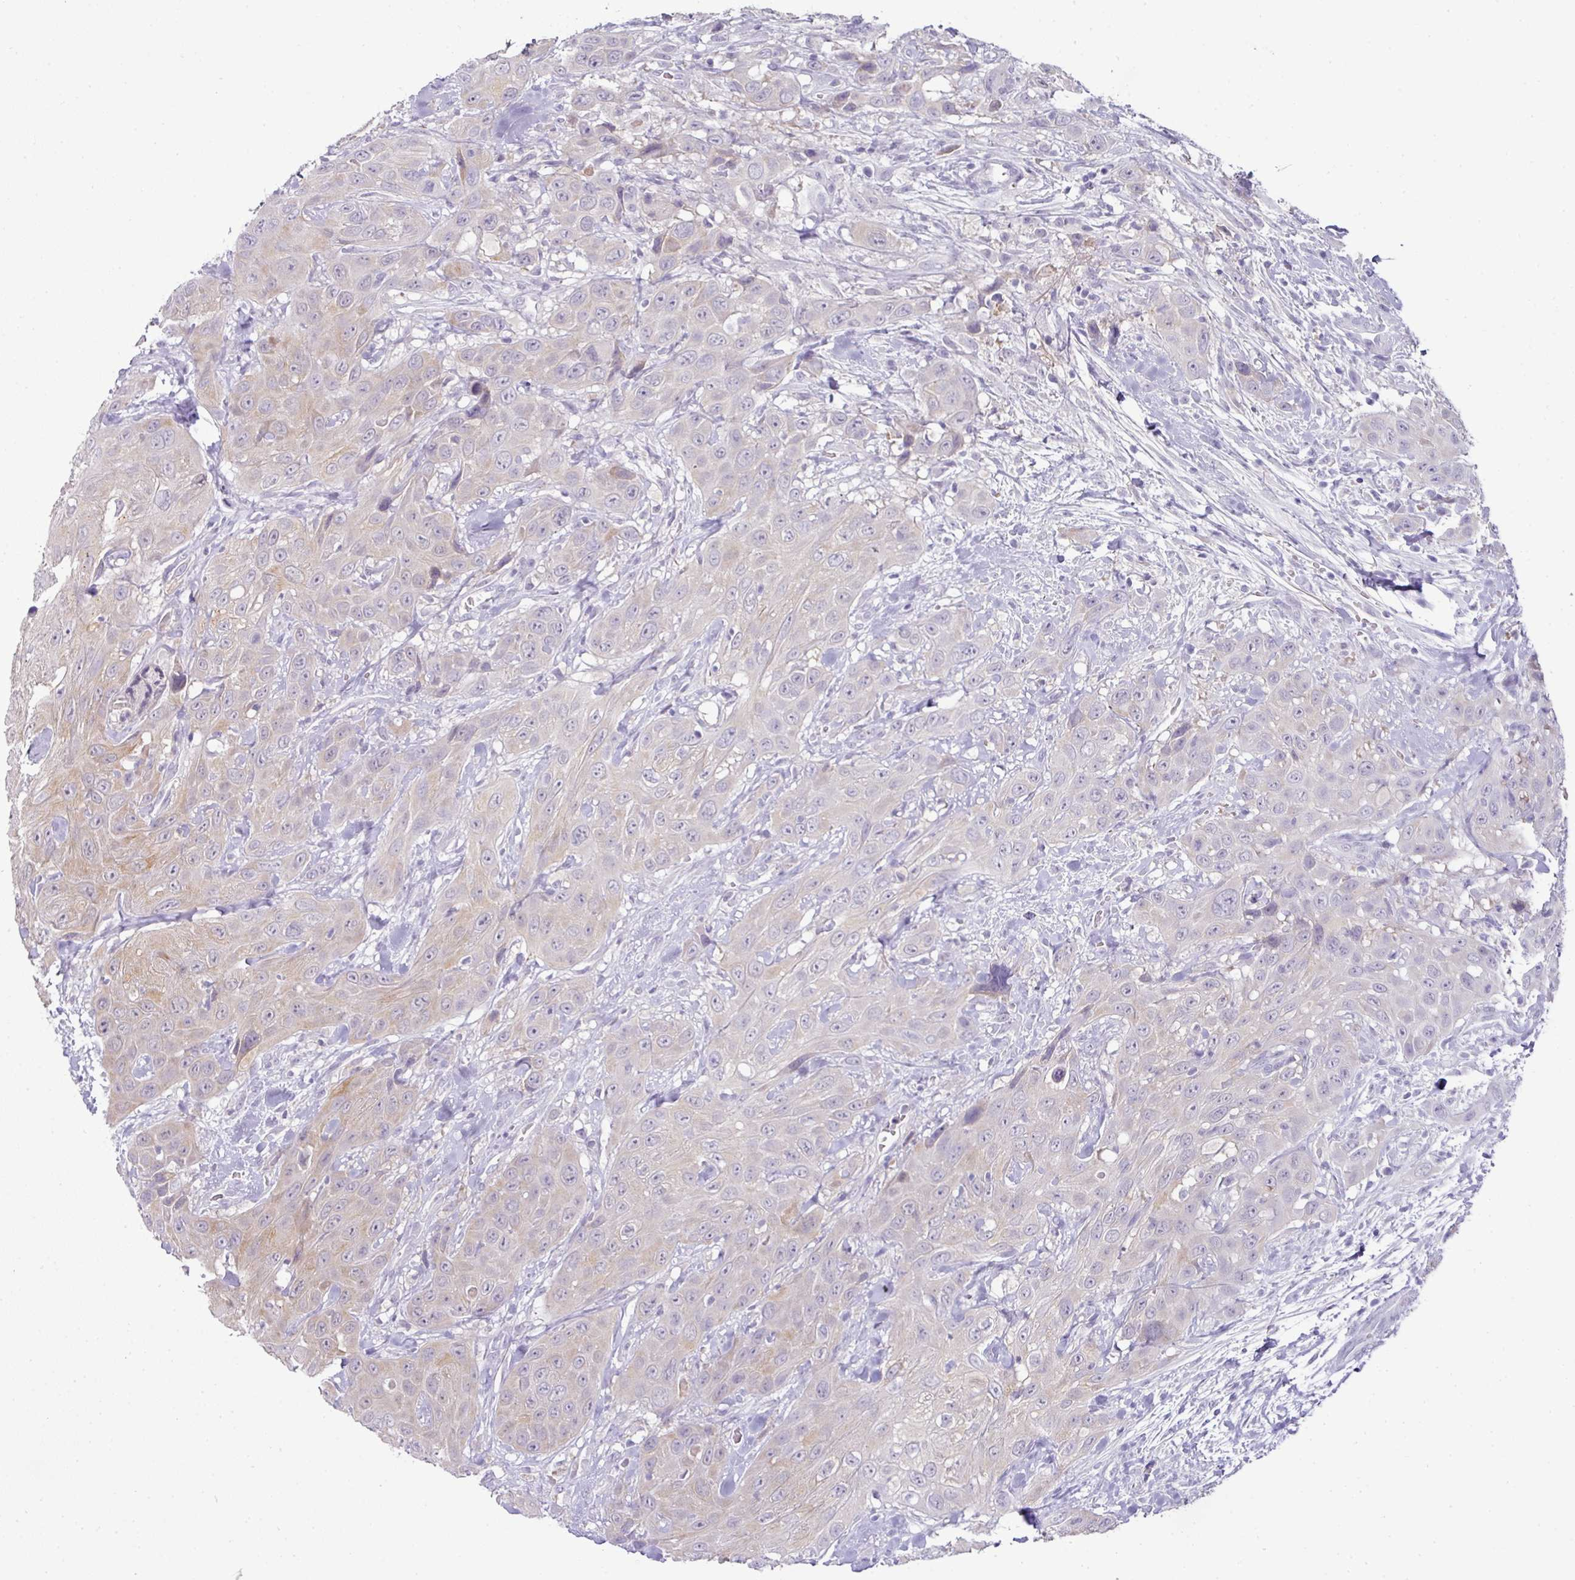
{"staining": {"intensity": "weak", "quantity": "<25%", "location": "cytoplasmic/membranous"}, "tissue": "head and neck cancer", "cell_type": "Tumor cells", "image_type": "cancer", "snomed": [{"axis": "morphology", "description": "Squamous cell carcinoma, NOS"}, {"axis": "topography", "description": "Head-Neck"}], "caption": "Immunohistochemistry (IHC) image of head and neck cancer stained for a protein (brown), which demonstrates no positivity in tumor cells.", "gene": "FGF17", "patient": {"sex": "male", "age": 81}}